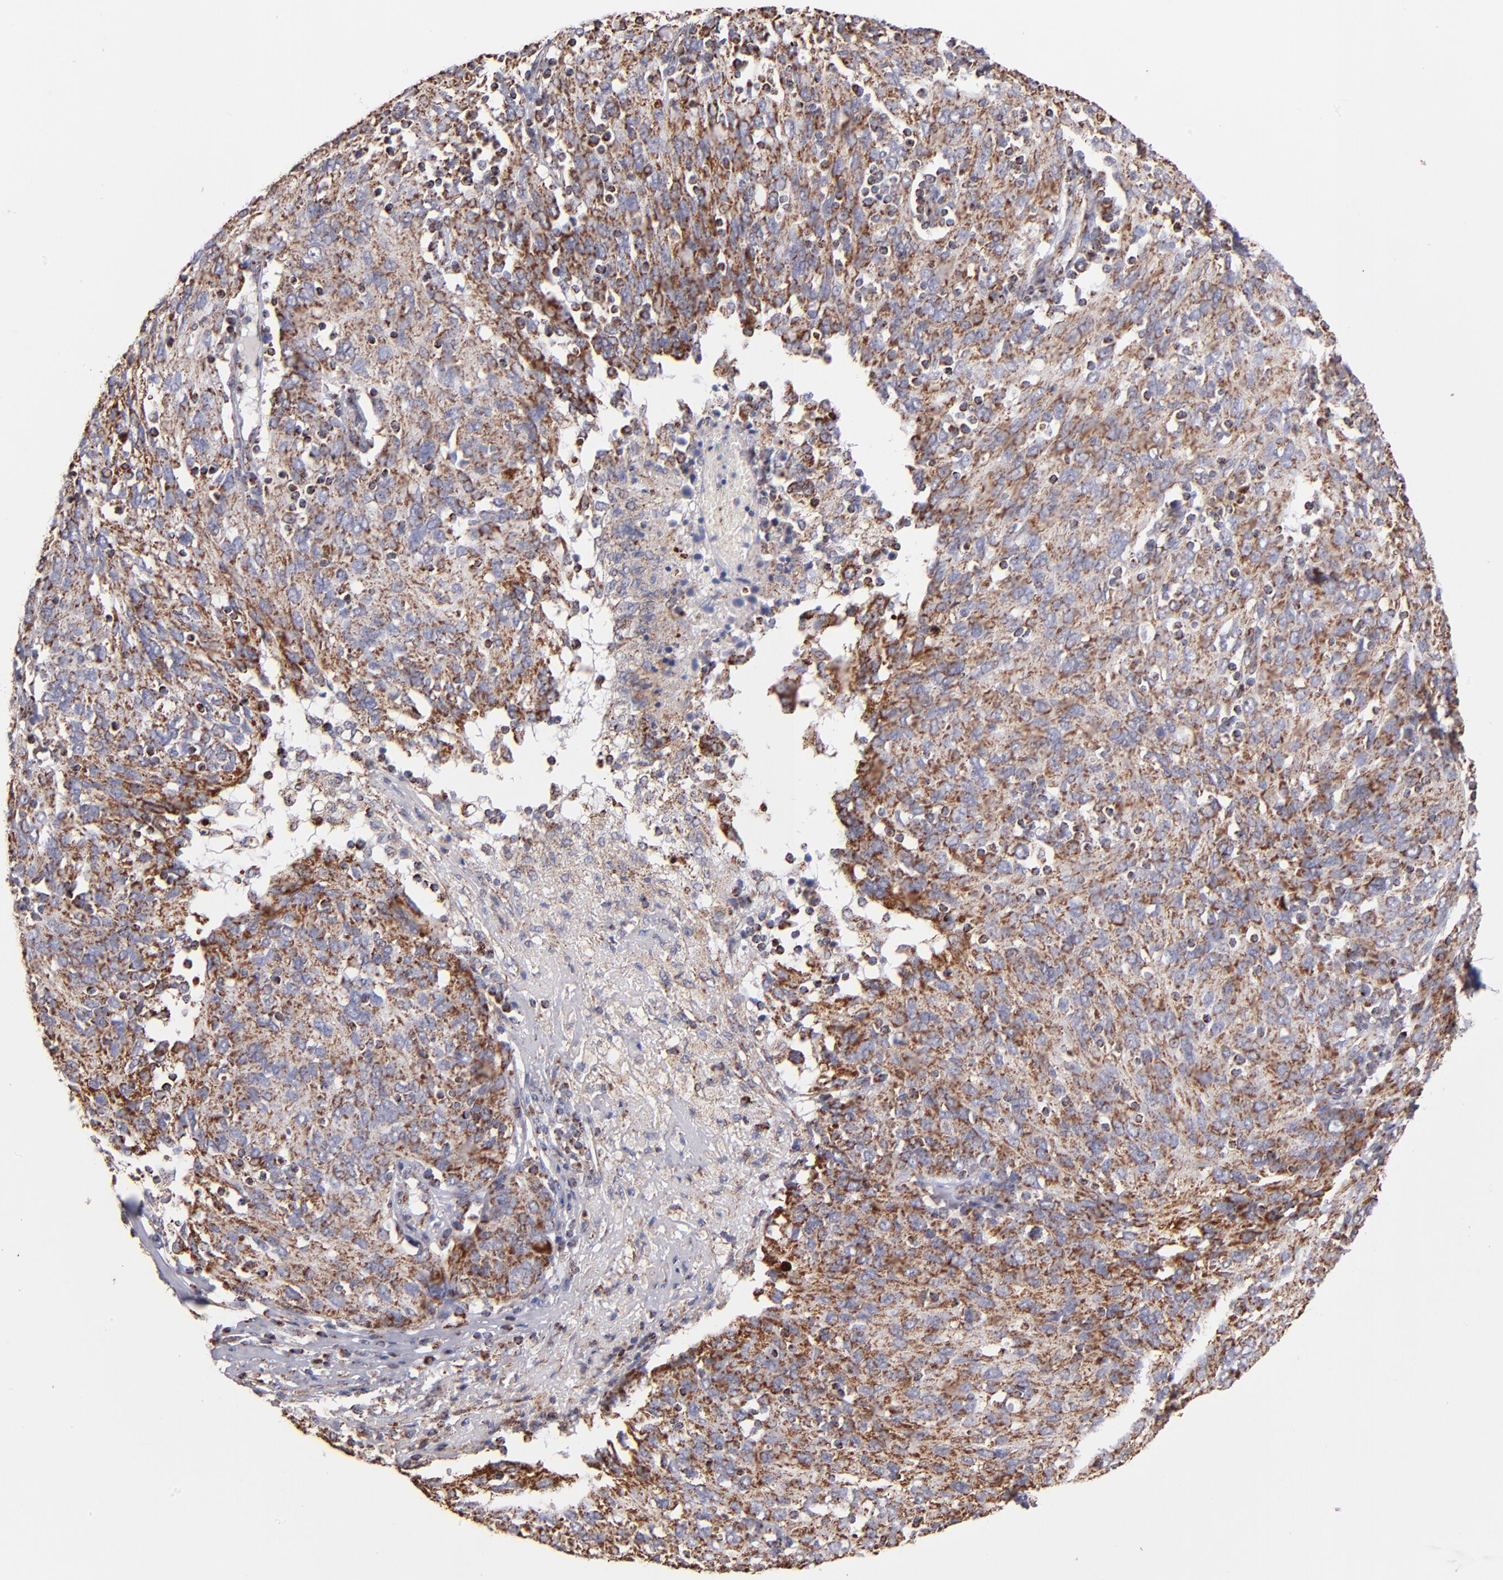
{"staining": {"intensity": "moderate", "quantity": ">75%", "location": "cytoplasmic/membranous"}, "tissue": "ovarian cancer", "cell_type": "Tumor cells", "image_type": "cancer", "snomed": [{"axis": "morphology", "description": "Carcinoma, endometroid"}, {"axis": "topography", "description": "Ovary"}], "caption": "Tumor cells demonstrate medium levels of moderate cytoplasmic/membranous staining in about >75% of cells in human ovarian endometroid carcinoma. The protein is stained brown, and the nuclei are stained in blue (DAB (3,3'-diaminobenzidine) IHC with brightfield microscopy, high magnification).", "gene": "DLST", "patient": {"sex": "female", "age": 50}}